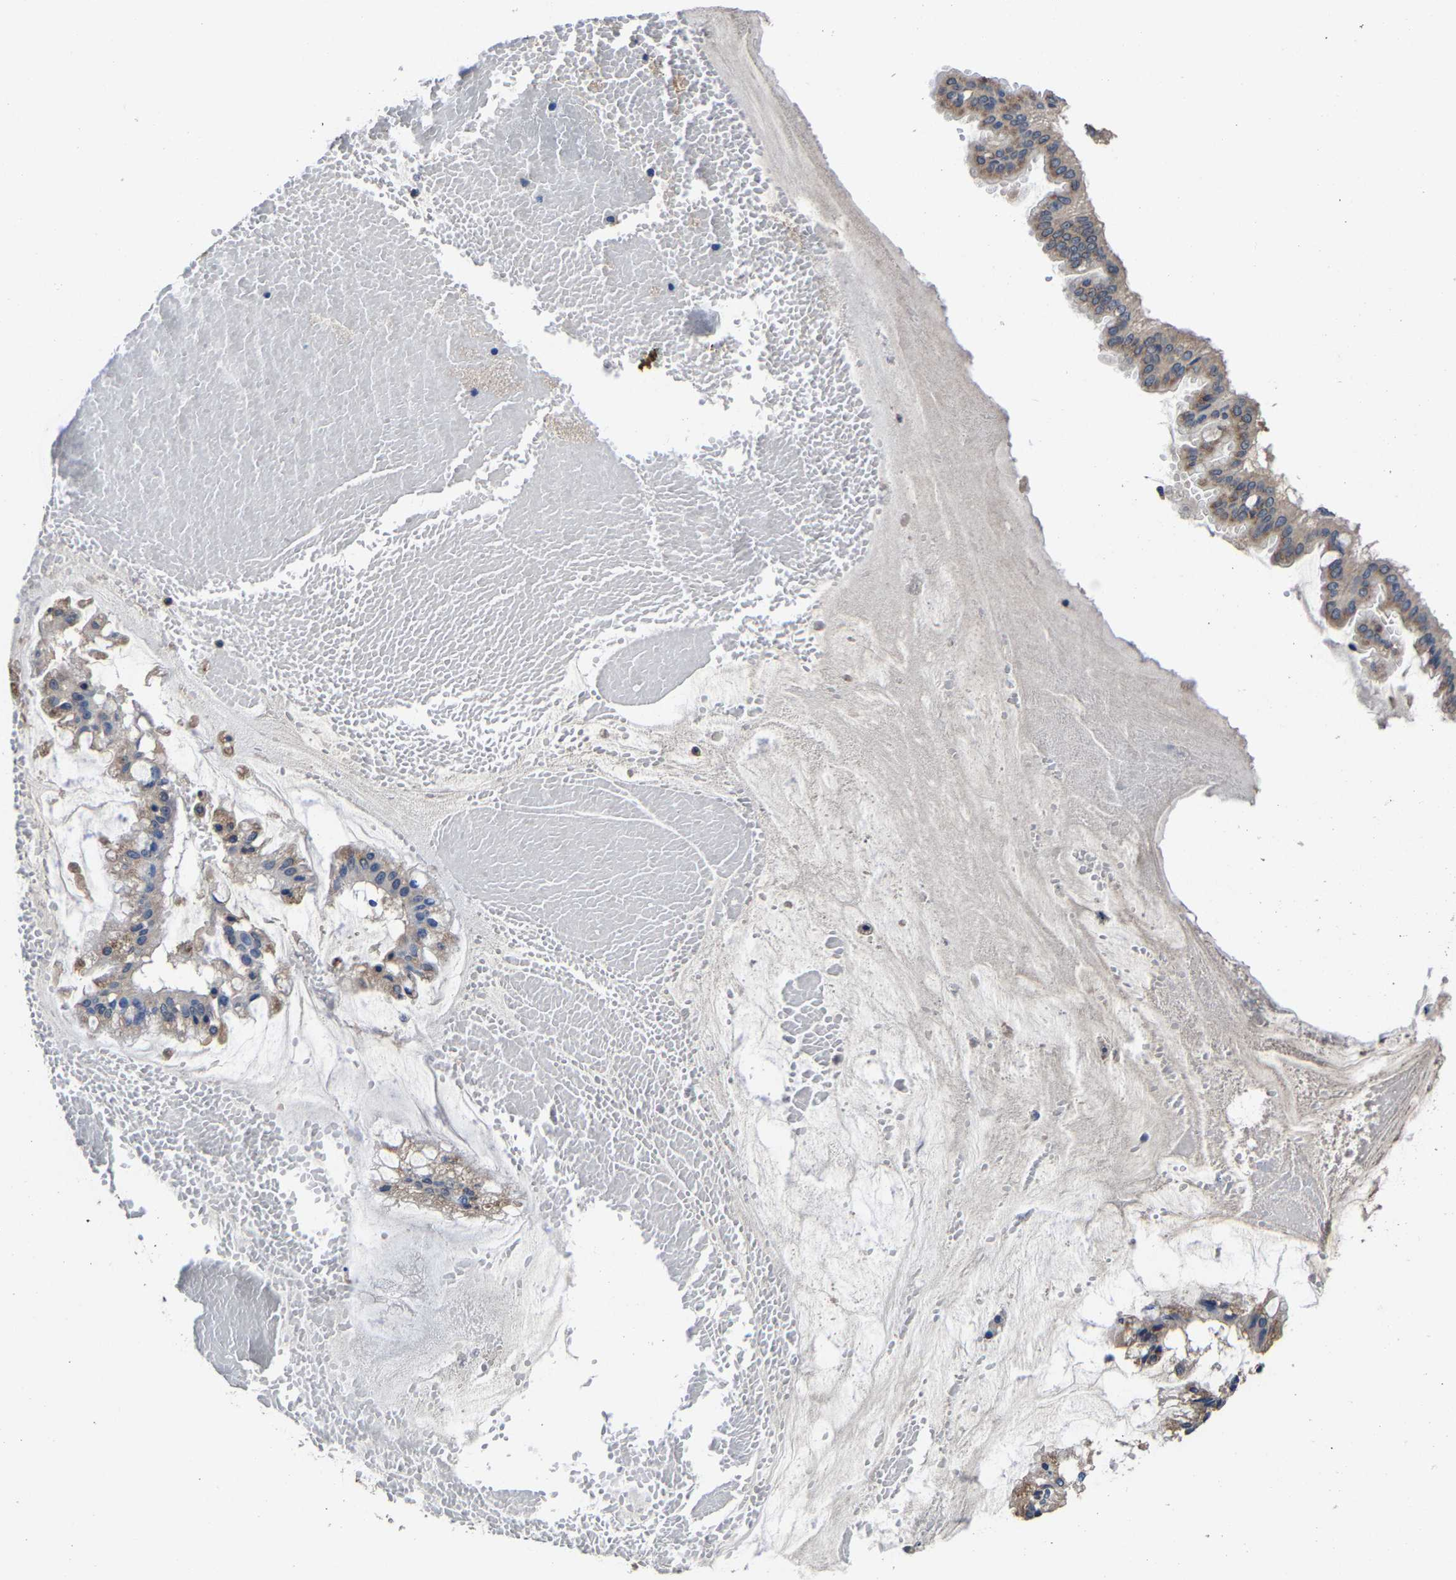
{"staining": {"intensity": "weak", "quantity": "25%-75%", "location": "cytoplasmic/membranous"}, "tissue": "ovarian cancer", "cell_type": "Tumor cells", "image_type": "cancer", "snomed": [{"axis": "morphology", "description": "Cystadenocarcinoma, mucinous, NOS"}, {"axis": "topography", "description": "Ovary"}], "caption": "Tumor cells demonstrate low levels of weak cytoplasmic/membranous expression in approximately 25%-75% of cells in human mucinous cystadenocarcinoma (ovarian).", "gene": "EBAG9", "patient": {"sex": "female", "age": 73}}